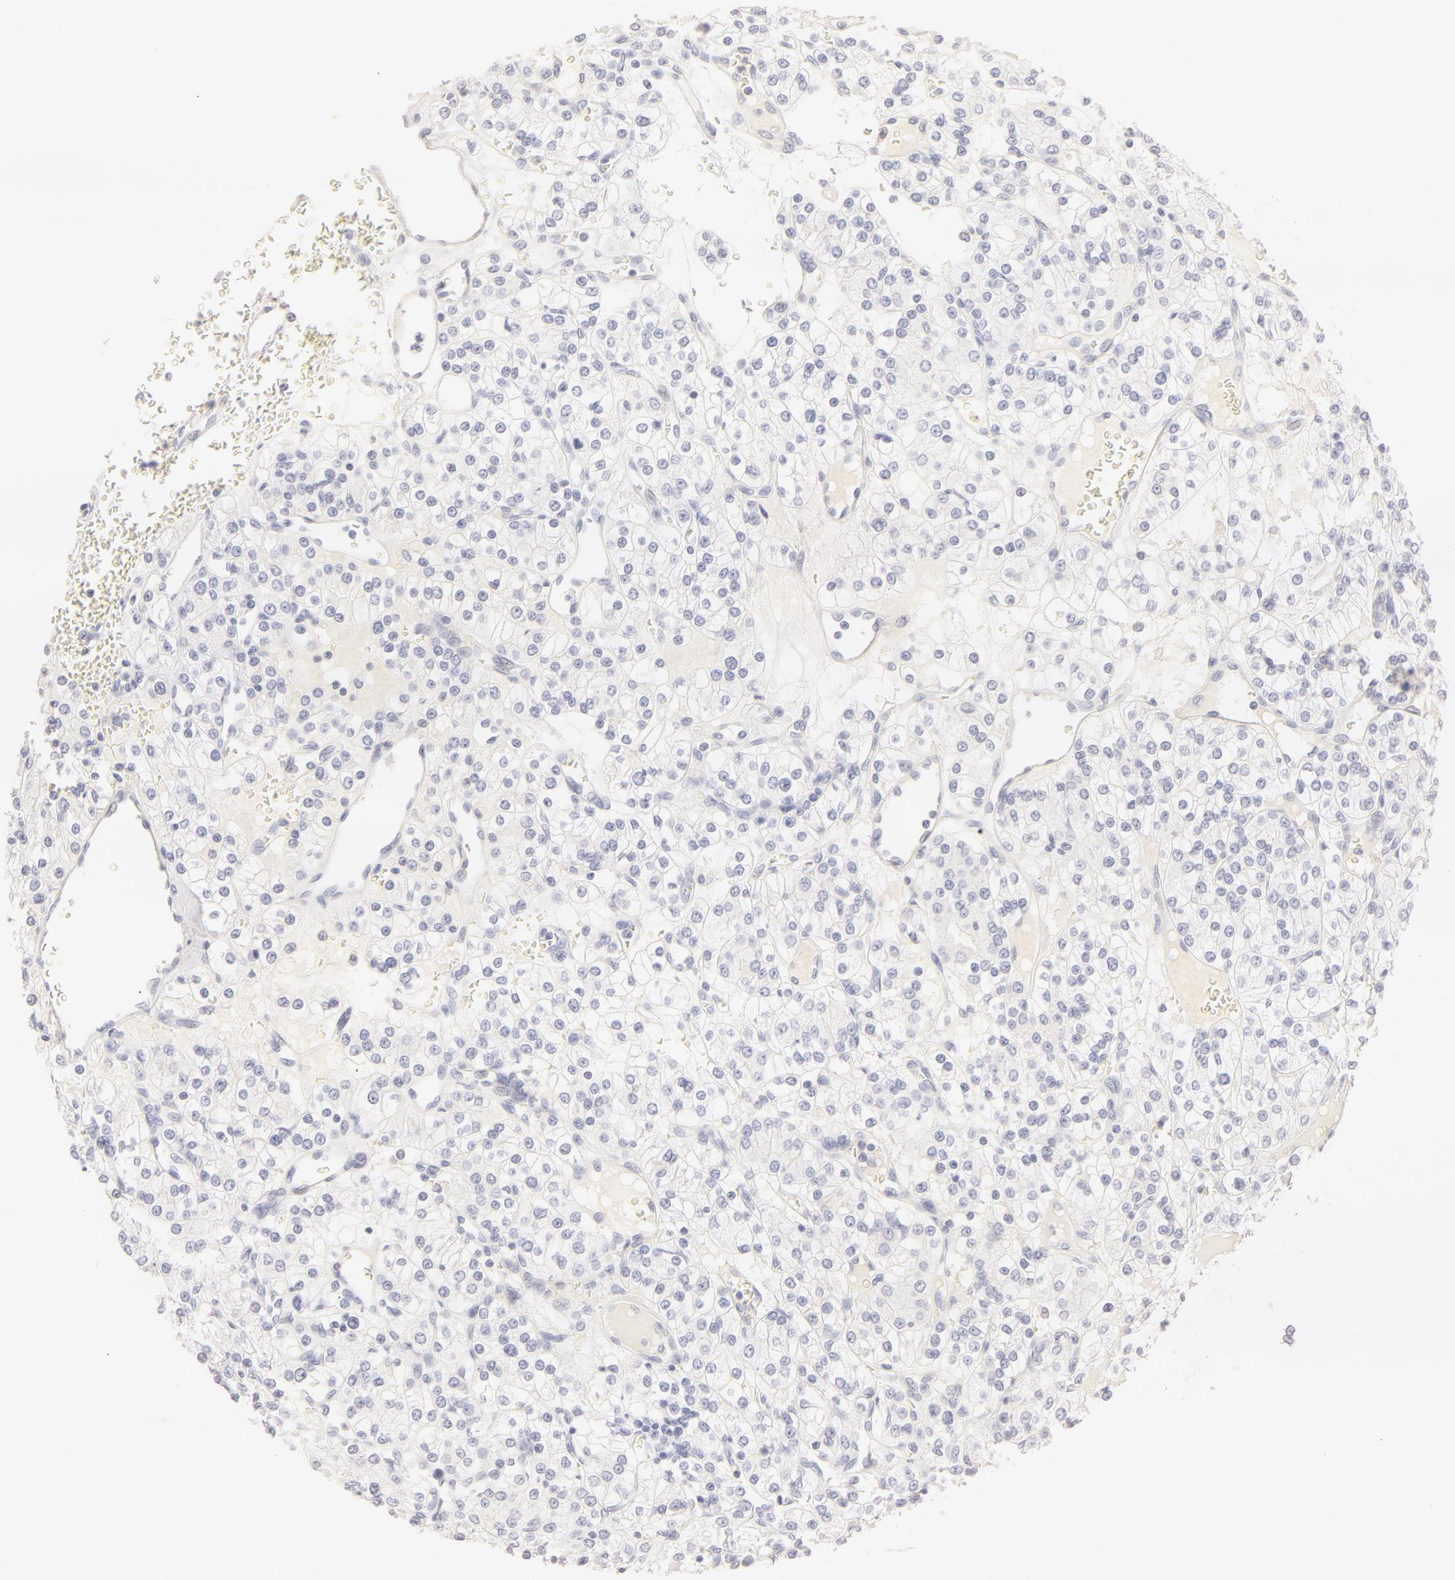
{"staining": {"intensity": "negative", "quantity": "none", "location": "none"}, "tissue": "renal cancer", "cell_type": "Tumor cells", "image_type": "cancer", "snomed": [{"axis": "morphology", "description": "Adenocarcinoma, NOS"}, {"axis": "topography", "description": "Kidney"}], "caption": "Renal adenocarcinoma stained for a protein using immunohistochemistry demonstrates no staining tumor cells.", "gene": "LGALS7B", "patient": {"sex": "female", "age": 62}}